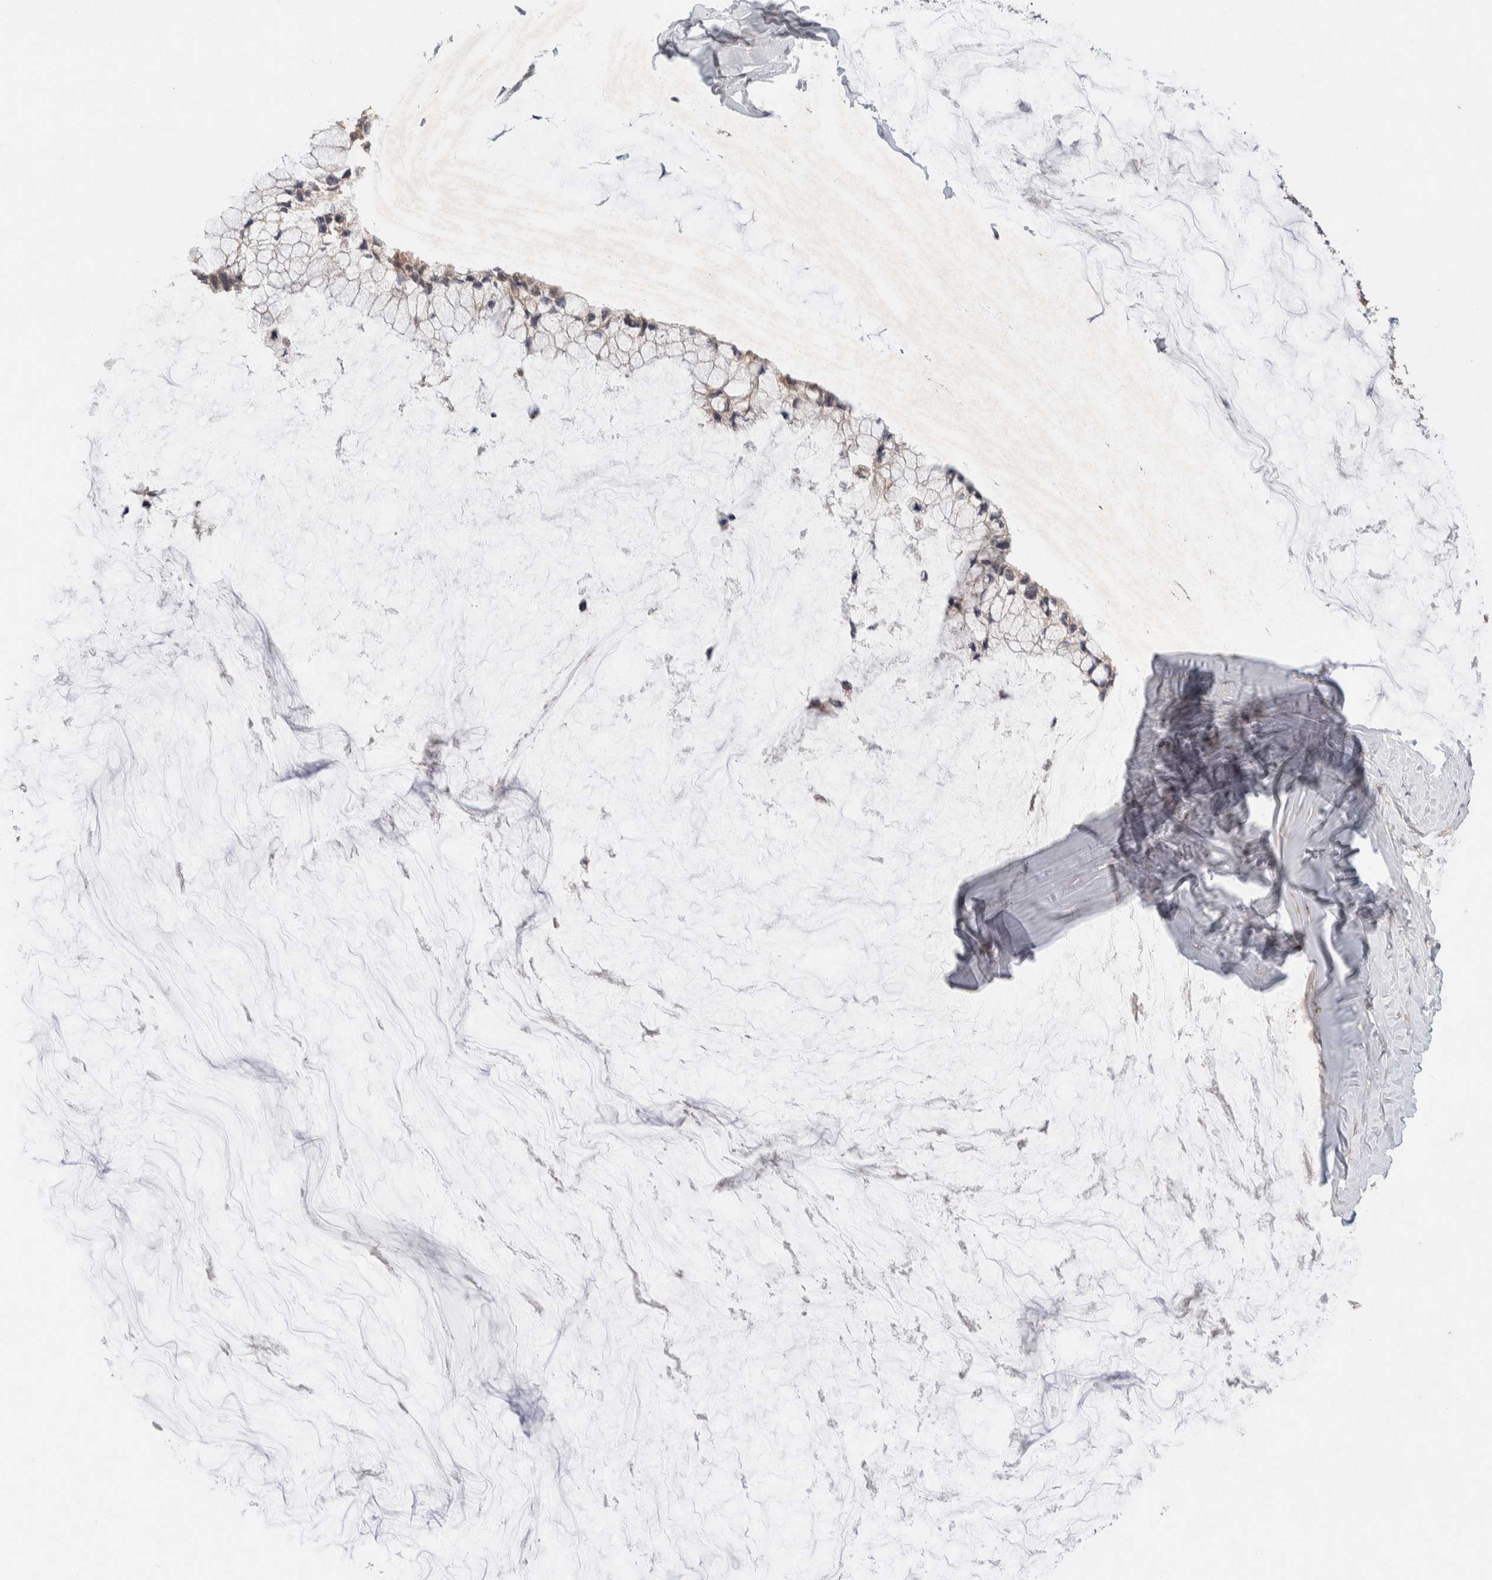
{"staining": {"intensity": "weak", "quantity": "<25%", "location": "cytoplasmic/membranous"}, "tissue": "ovarian cancer", "cell_type": "Tumor cells", "image_type": "cancer", "snomed": [{"axis": "morphology", "description": "Cystadenocarcinoma, mucinous, NOS"}, {"axis": "topography", "description": "Ovary"}], "caption": "High magnification brightfield microscopy of mucinous cystadenocarcinoma (ovarian) stained with DAB (3,3'-diaminobenzidine) (brown) and counterstained with hematoxylin (blue): tumor cells show no significant staining.", "gene": "KCNJ5", "patient": {"sex": "female", "age": 39}}